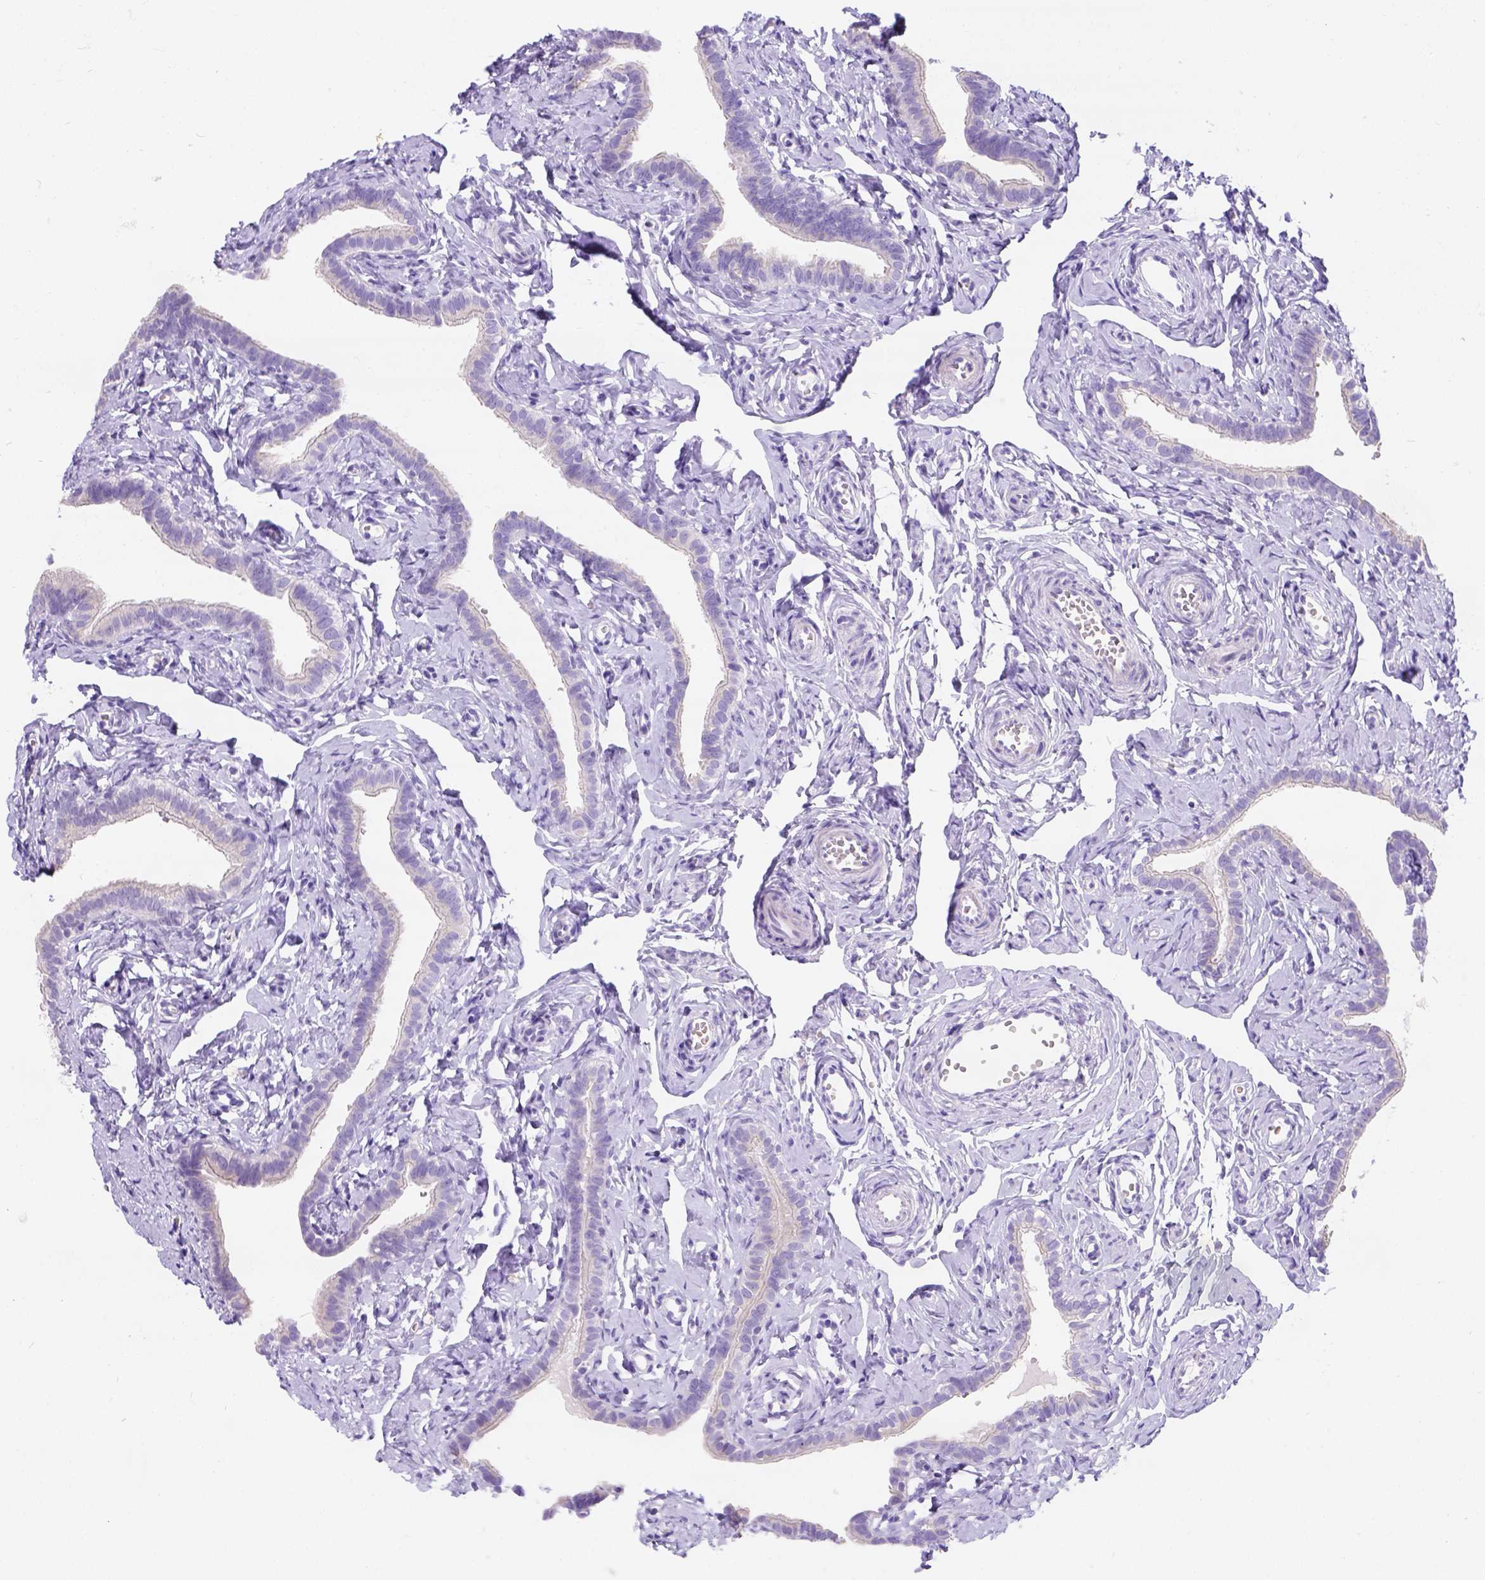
{"staining": {"intensity": "negative", "quantity": "none", "location": "none"}, "tissue": "fallopian tube", "cell_type": "Glandular cells", "image_type": "normal", "snomed": [{"axis": "morphology", "description": "Normal tissue, NOS"}, {"axis": "topography", "description": "Fallopian tube"}], "caption": "DAB (3,3'-diaminobenzidine) immunohistochemical staining of unremarkable human fallopian tube exhibits no significant expression in glandular cells.", "gene": "PHF7", "patient": {"sex": "female", "age": 41}}